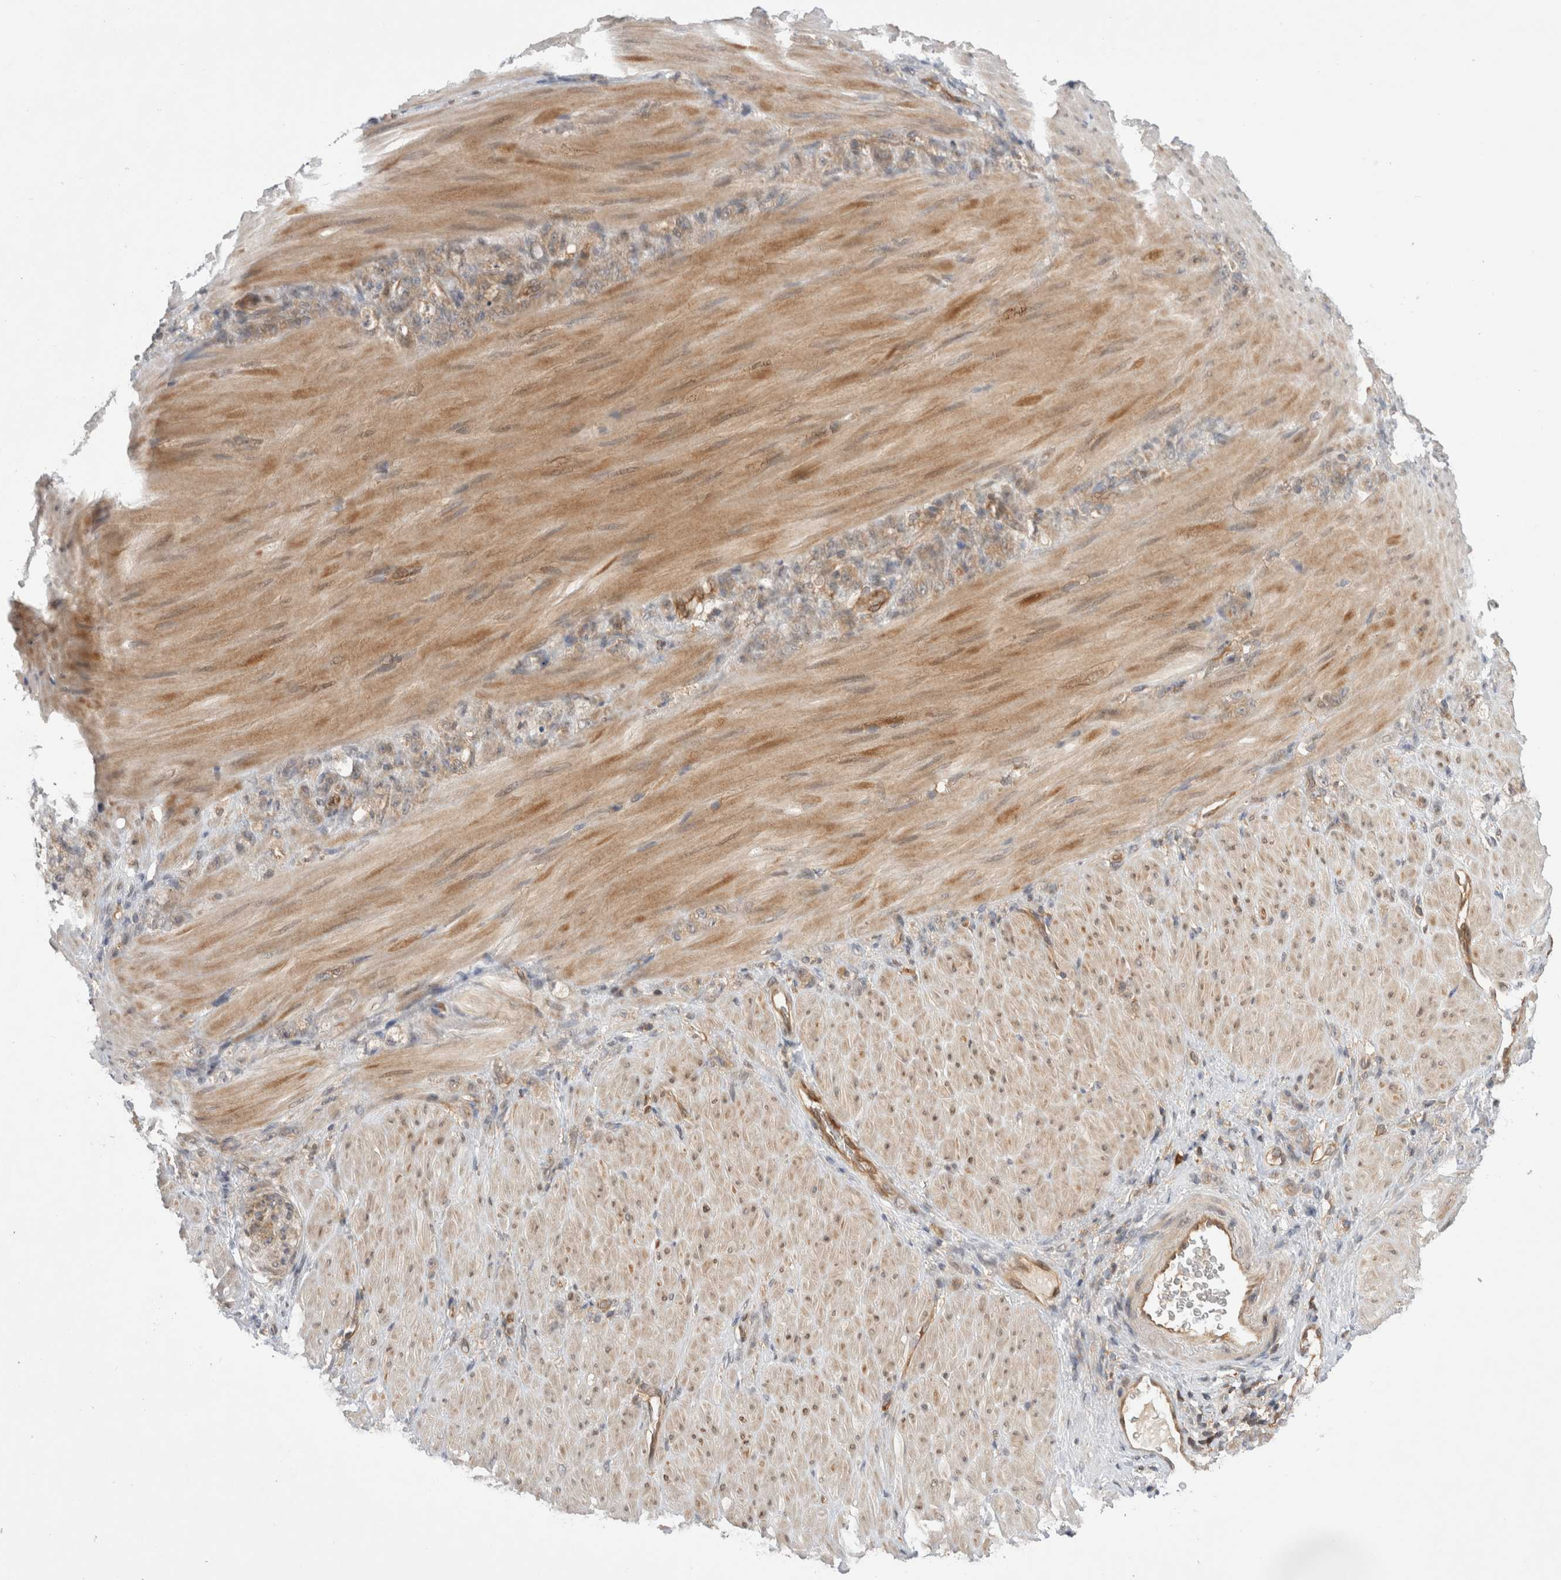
{"staining": {"intensity": "weak", "quantity": ">75%", "location": "cytoplasmic/membranous"}, "tissue": "stomach cancer", "cell_type": "Tumor cells", "image_type": "cancer", "snomed": [{"axis": "morphology", "description": "Normal tissue, NOS"}, {"axis": "morphology", "description": "Adenocarcinoma, NOS"}, {"axis": "topography", "description": "Stomach"}], "caption": "This histopathology image shows IHC staining of human adenocarcinoma (stomach), with low weak cytoplasmic/membranous positivity in approximately >75% of tumor cells.", "gene": "NFKB1", "patient": {"sex": "male", "age": 82}}